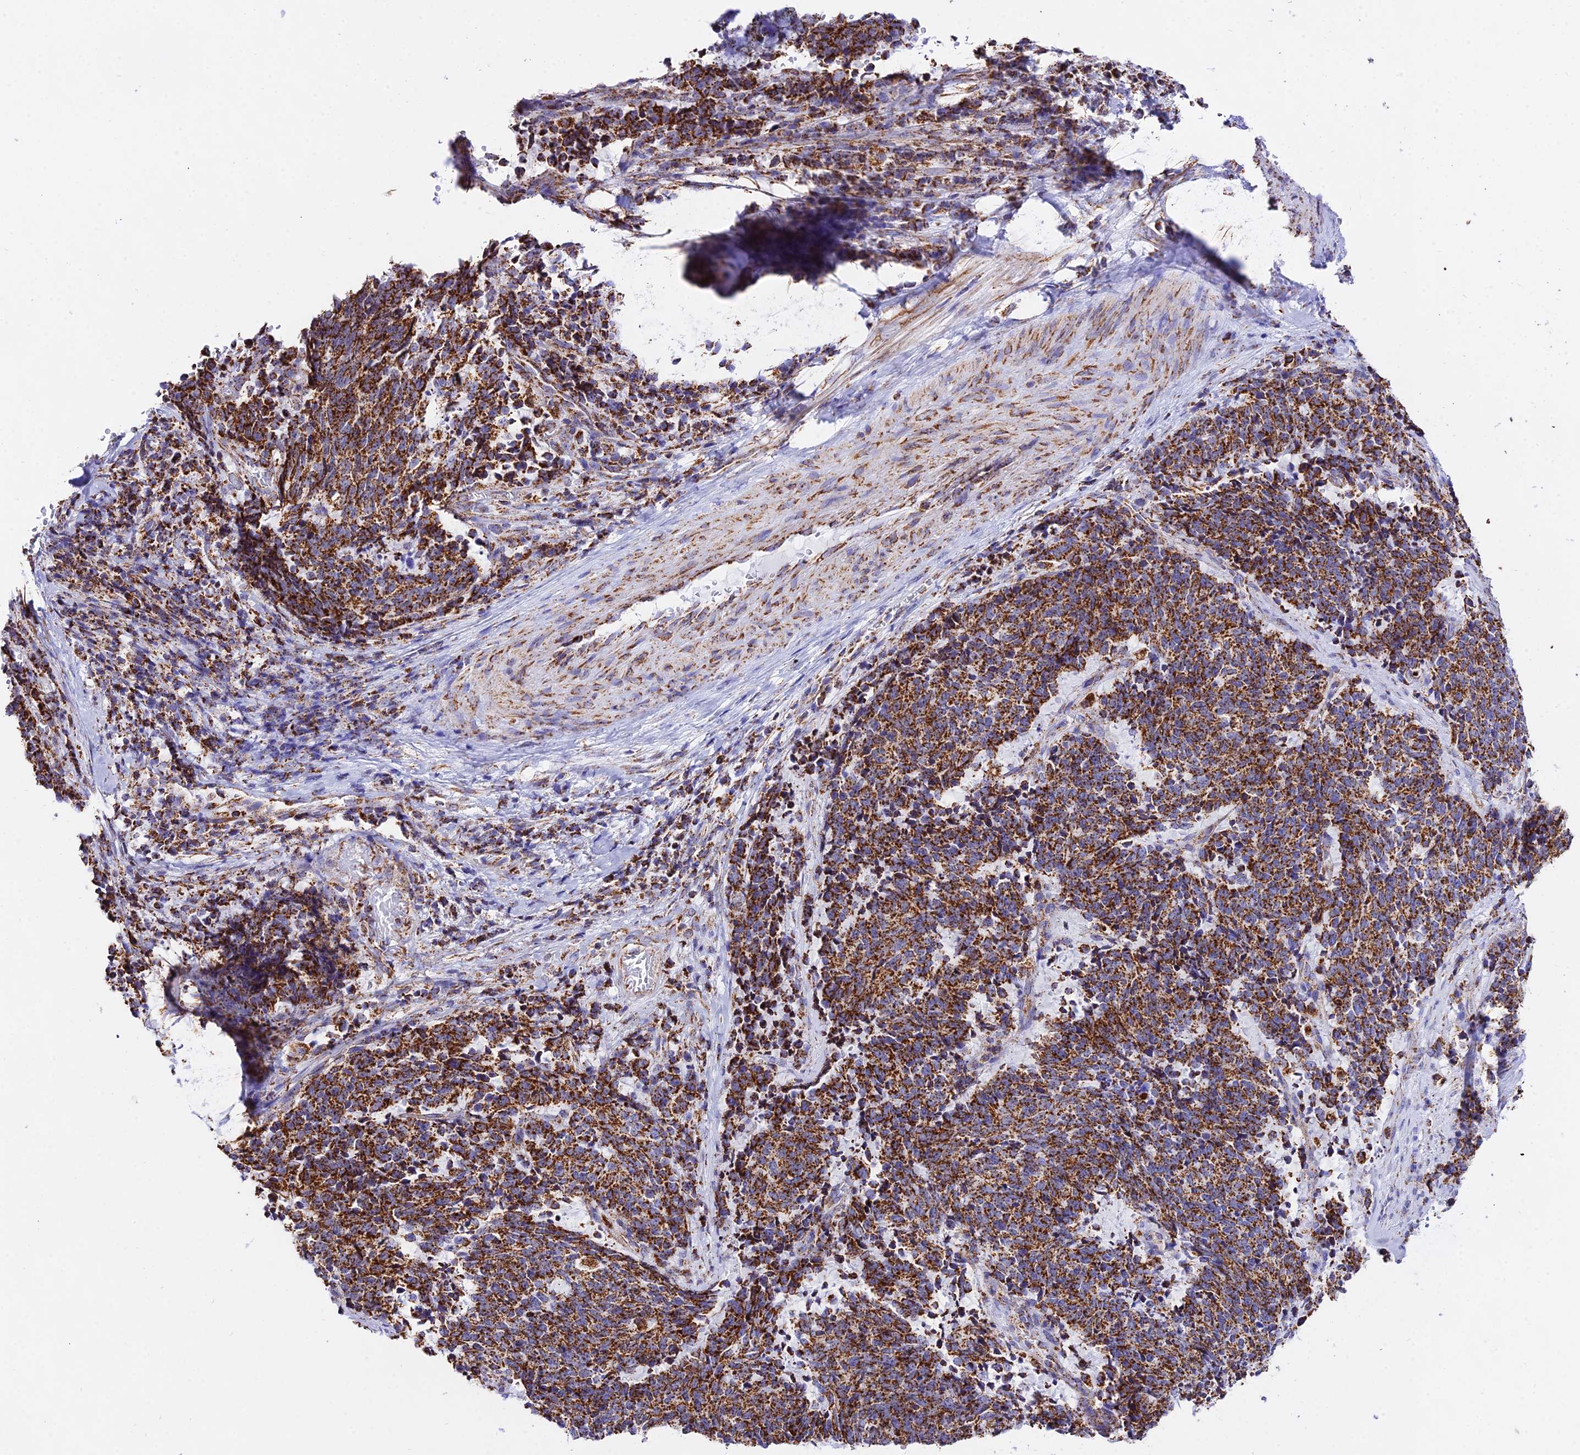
{"staining": {"intensity": "strong", "quantity": ">75%", "location": "cytoplasmic/membranous"}, "tissue": "cervical cancer", "cell_type": "Tumor cells", "image_type": "cancer", "snomed": [{"axis": "morphology", "description": "Squamous cell carcinoma, NOS"}, {"axis": "topography", "description": "Cervix"}], "caption": "A brown stain labels strong cytoplasmic/membranous expression of a protein in human cervical cancer (squamous cell carcinoma) tumor cells. The staining was performed using DAB to visualize the protein expression in brown, while the nuclei were stained in blue with hematoxylin (Magnification: 20x).", "gene": "ATP5PD", "patient": {"sex": "female", "age": 29}}